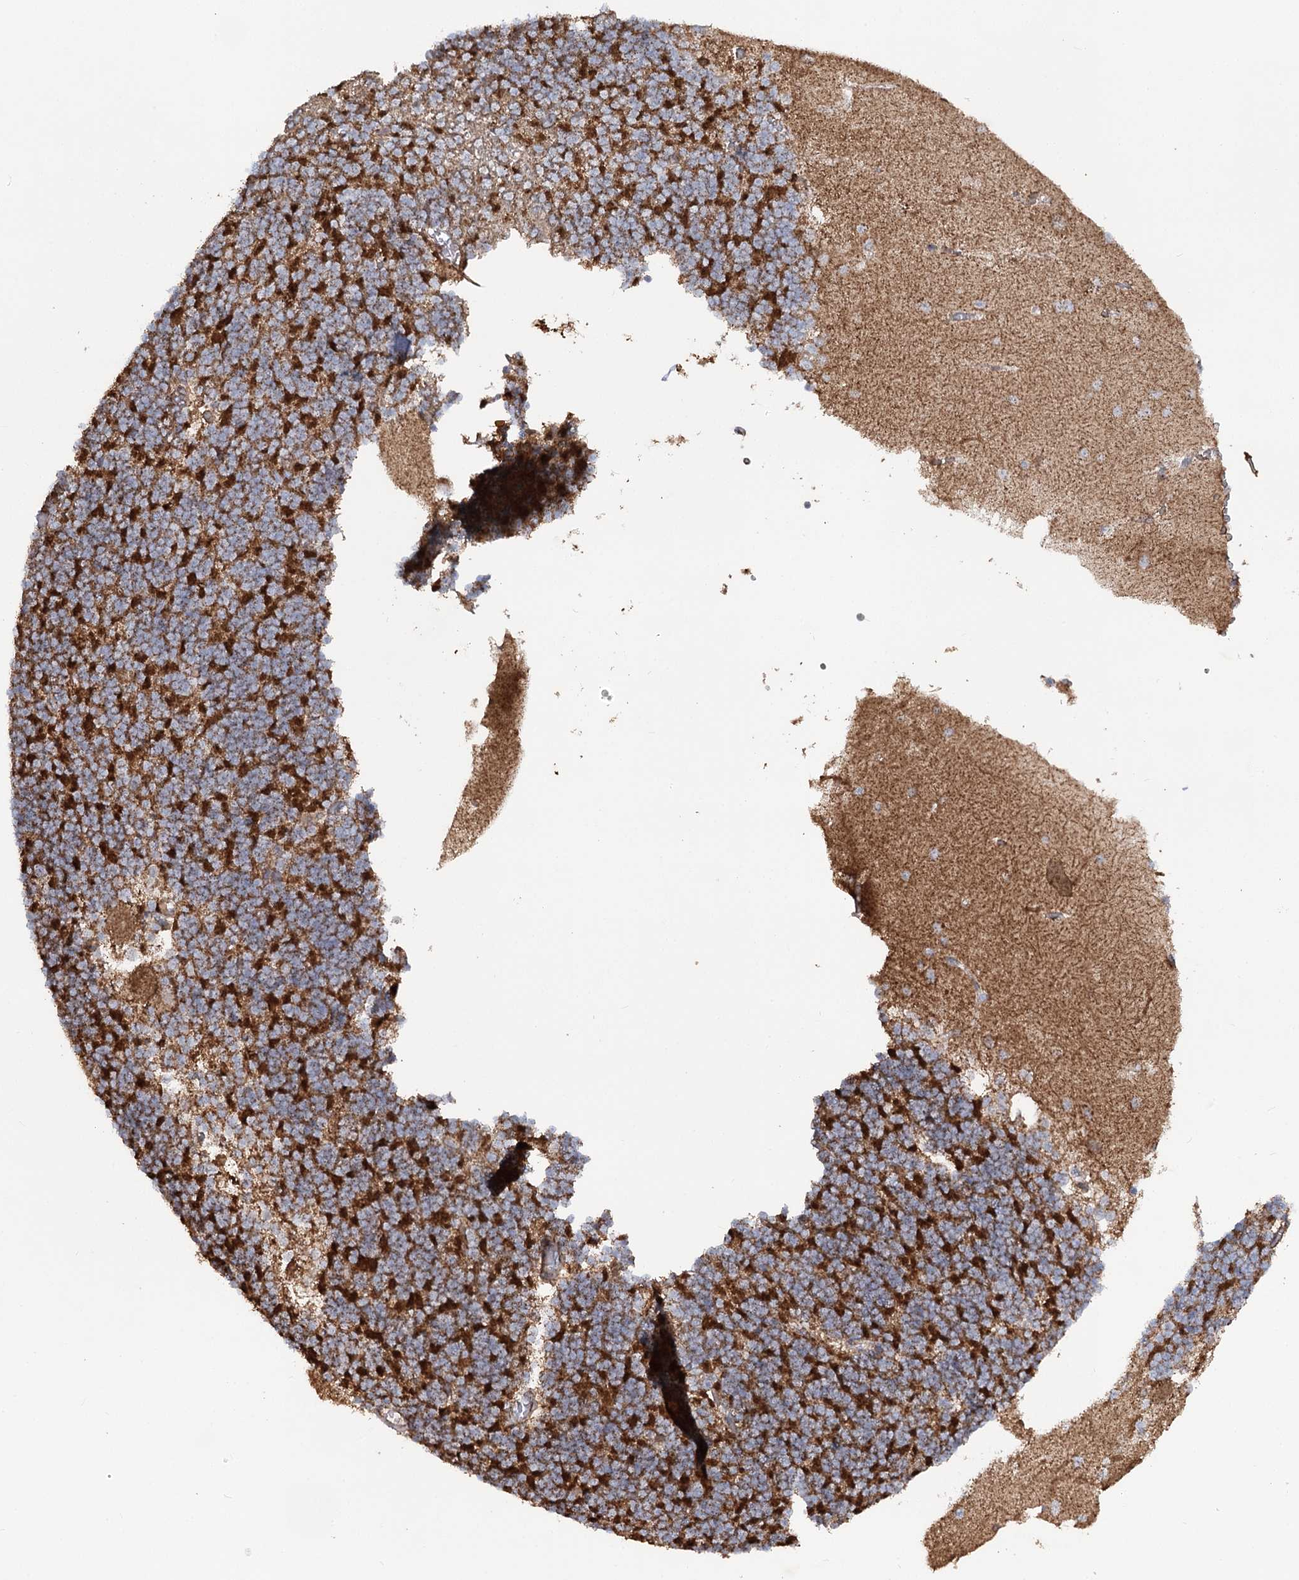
{"staining": {"intensity": "strong", "quantity": "25%-75%", "location": "cytoplasmic/membranous"}, "tissue": "cerebellum", "cell_type": "Cells in granular layer", "image_type": "normal", "snomed": [{"axis": "morphology", "description": "Normal tissue, NOS"}, {"axis": "topography", "description": "Cerebellum"}], "caption": "The micrograph exhibits immunohistochemical staining of benign cerebellum. There is strong cytoplasmic/membranous staining is identified in approximately 25%-75% of cells in granular layer.", "gene": "MINDY3", "patient": {"sex": "male", "age": 37}}